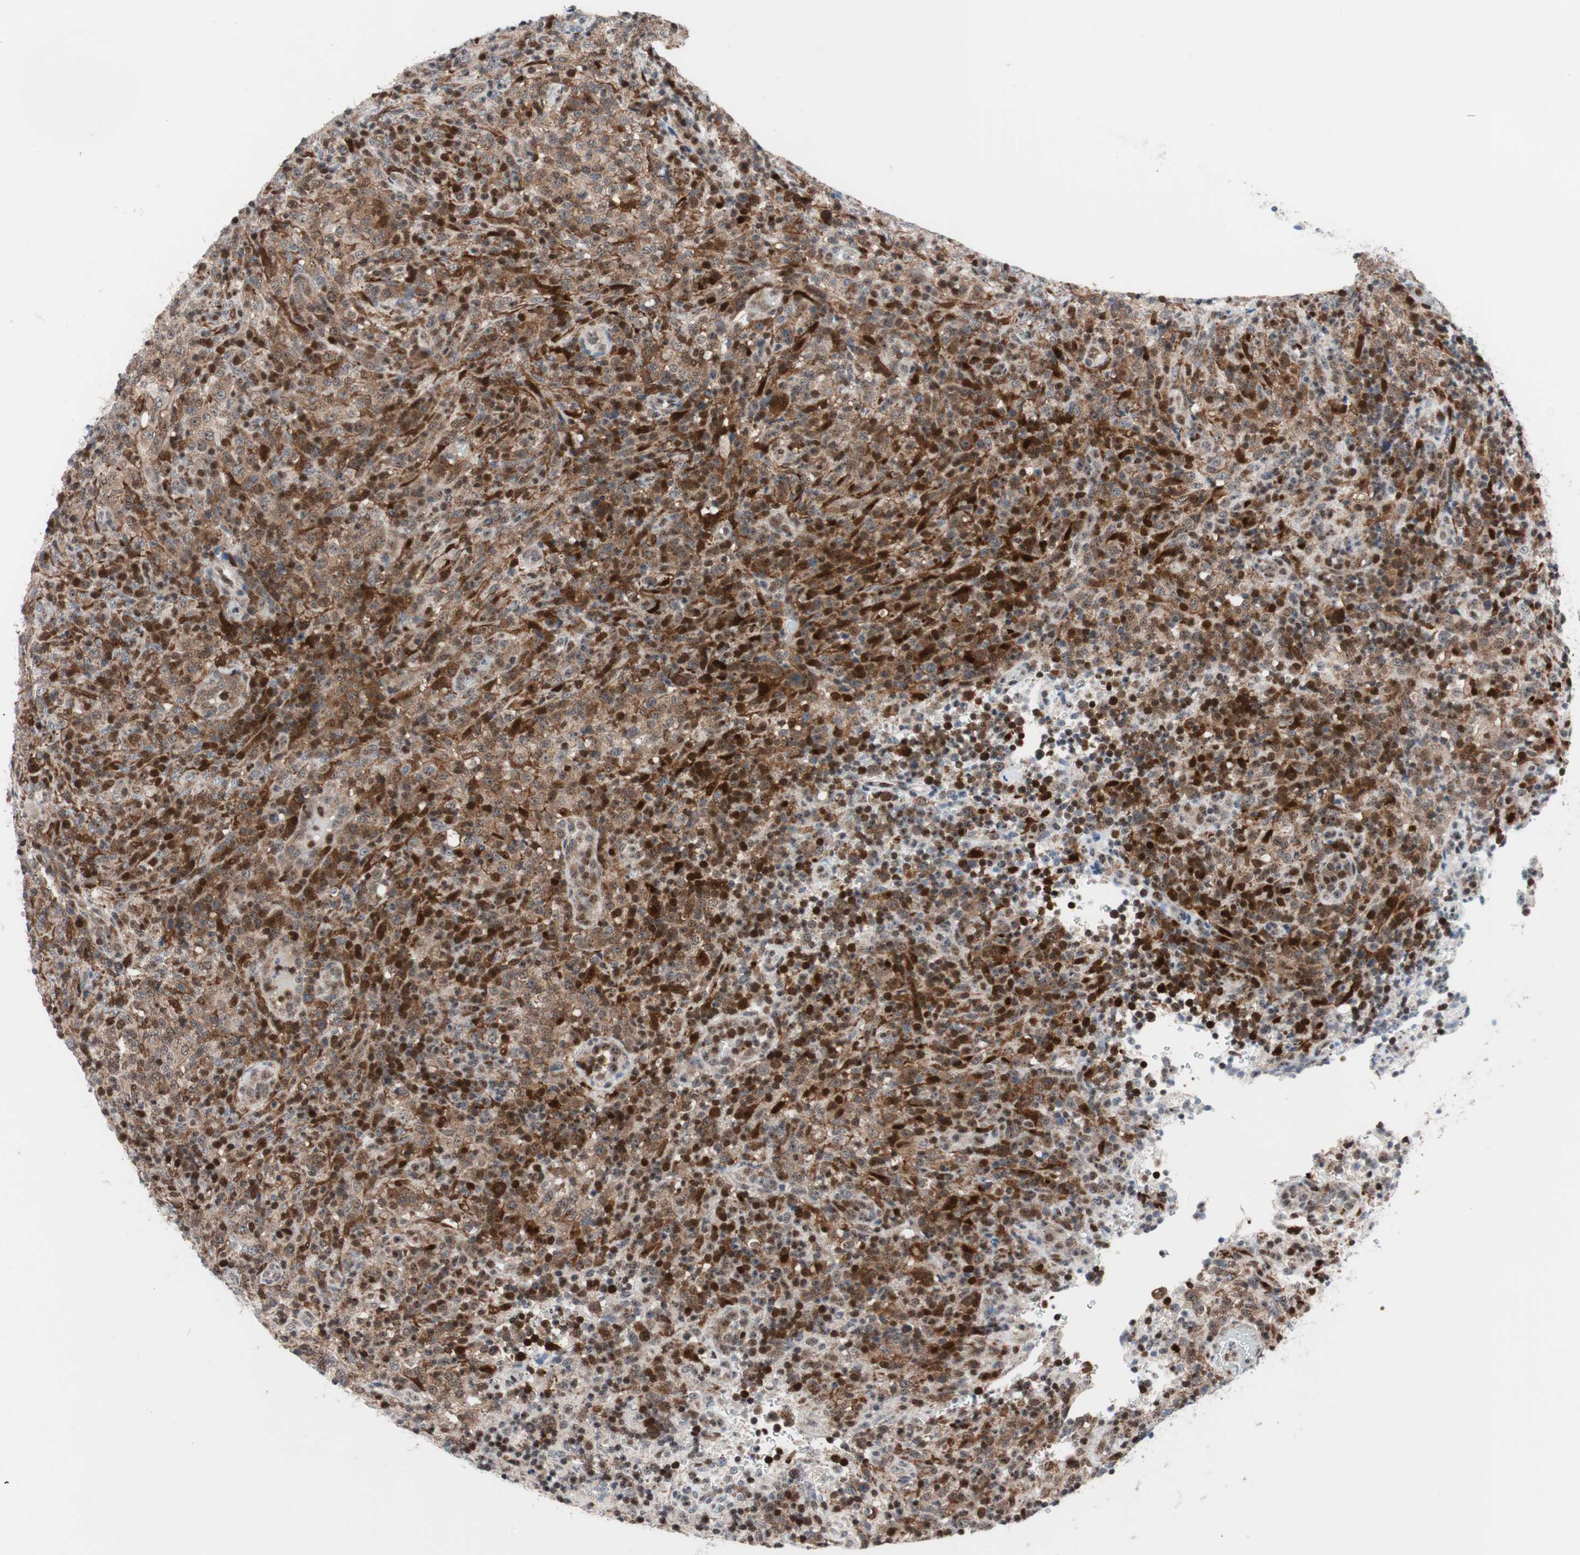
{"staining": {"intensity": "strong", "quantity": ">75%", "location": "cytoplasmic/membranous,nuclear"}, "tissue": "lymphoma", "cell_type": "Tumor cells", "image_type": "cancer", "snomed": [{"axis": "morphology", "description": "Malignant lymphoma, non-Hodgkin's type, High grade"}, {"axis": "topography", "description": "Lymph node"}], "caption": "Protein analysis of lymphoma tissue shows strong cytoplasmic/membranous and nuclear expression in about >75% of tumor cells.", "gene": "RGS10", "patient": {"sex": "female", "age": 76}}